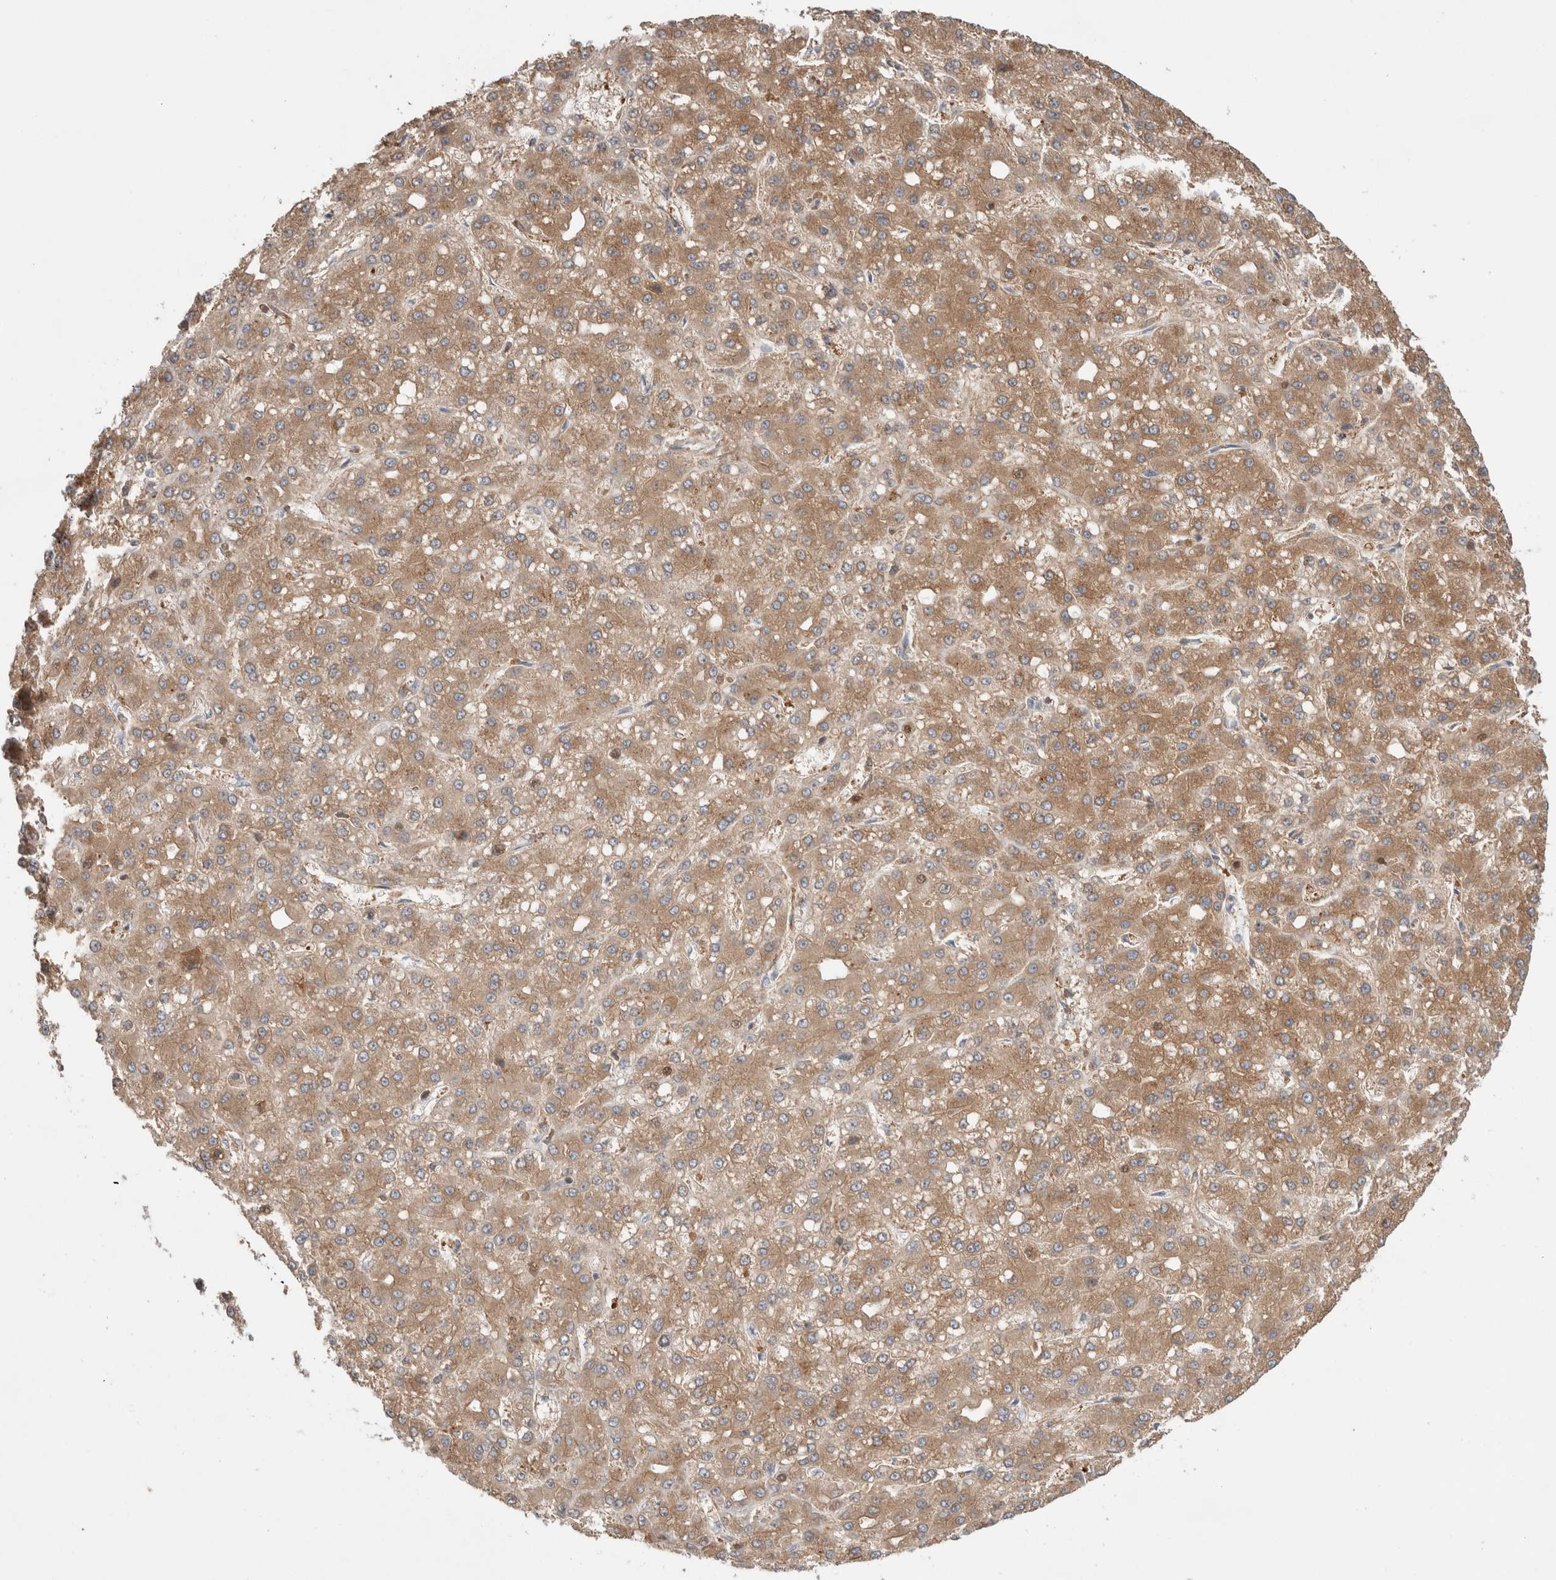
{"staining": {"intensity": "moderate", "quantity": ">75%", "location": "cytoplasmic/membranous"}, "tissue": "liver cancer", "cell_type": "Tumor cells", "image_type": "cancer", "snomed": [{"axis": "morphology", "description": "Carcinoma, Hepatocellular, NOS"}, {"axis": "topography", "description": "Liver"}], "caption": "Liver cancer (hepatocellular carcinoma) was stained to show a protein in brown. There is medium levels of moderate cytoplasmic/membranous positivity in about >75% of tumor cells. Immunohistochemistry stains the protein of interest in brown and the nuclei are stained blue.", "gene": "KLHL14", "patient": {"sex": "male", "age": 67}}